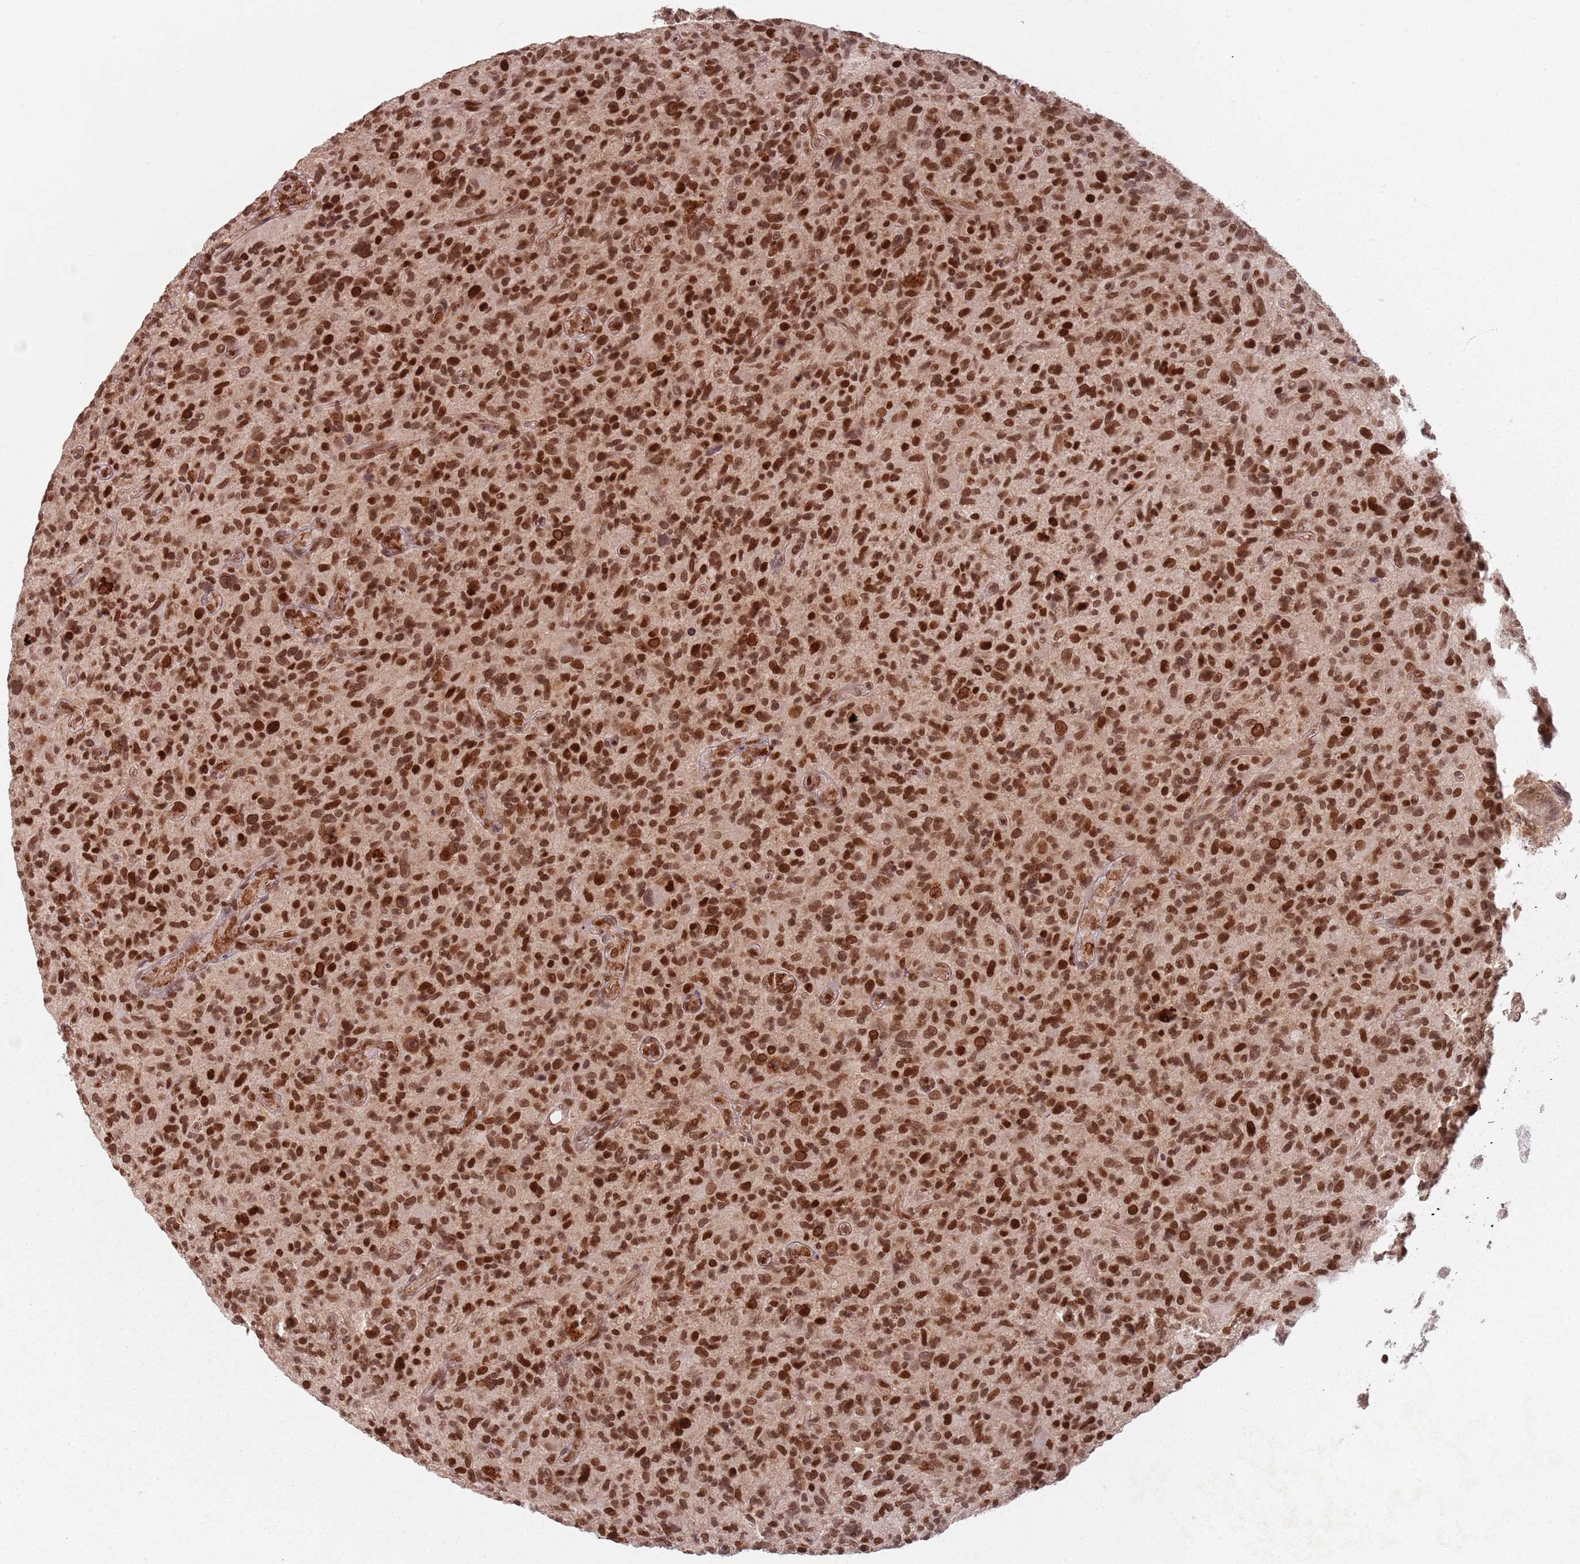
{"staining": {"intensity": "strong", "quantity": ">75%", "location": "nuclear"}, "tissue": "glioma", "cell_type": "Tumor cells", "image_type": "cancer", "snomed": [{"axis": "morphology", "description": "Glioma, malignant, High grade"}, {"axis": "topography", "description": "Brain"}], "caption": "Brown immunohistochemical staining in malignant glioma (high-grade) displays strong nuclear expression in approximately >75% of tumor cells.", "gene": "NUP50", "patient": {"sex": "male", "age": 47}}